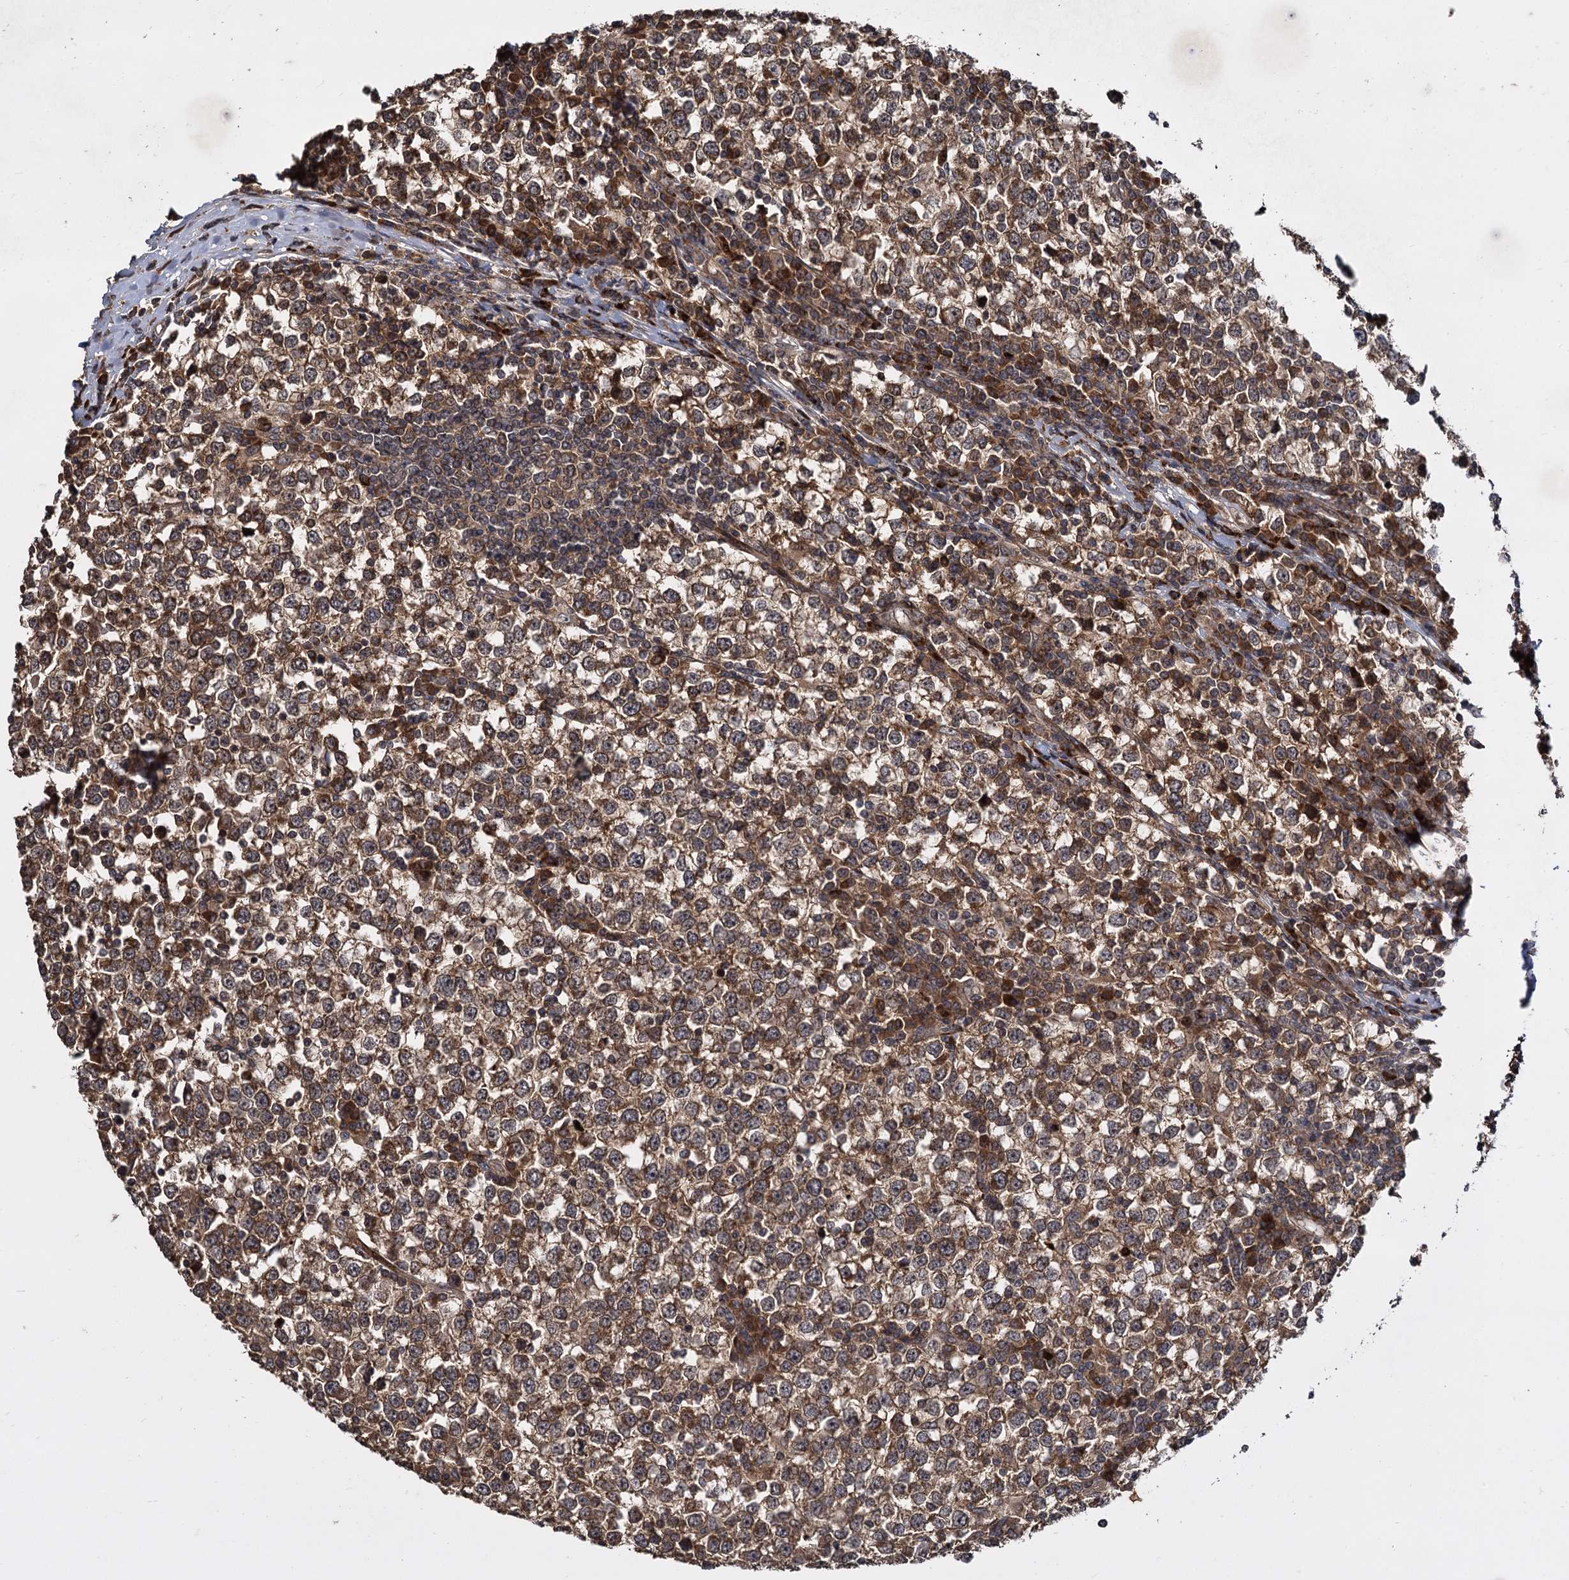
{"staining": {"intensity": "moderate", "quantity": ">75%", "location": "cytoplasmic/membranous"}, "tissue": "testis cancer", "cell_type": "Tumor cells", "image_type": "cancer", "snomed": [{"axis": "morphology", "description": "Seminoma, NOS"}, {"axis": "topography", "description": "Testis"}], "caption": "Immunohistochemistry (IHC) of testis seminoma reveals medium levels of moderate cytoplasmic/membranous expression in approximately >75% of tumor cells.", "gene": "INPPL1", "patient": {"sex": "male", "age": 65}}